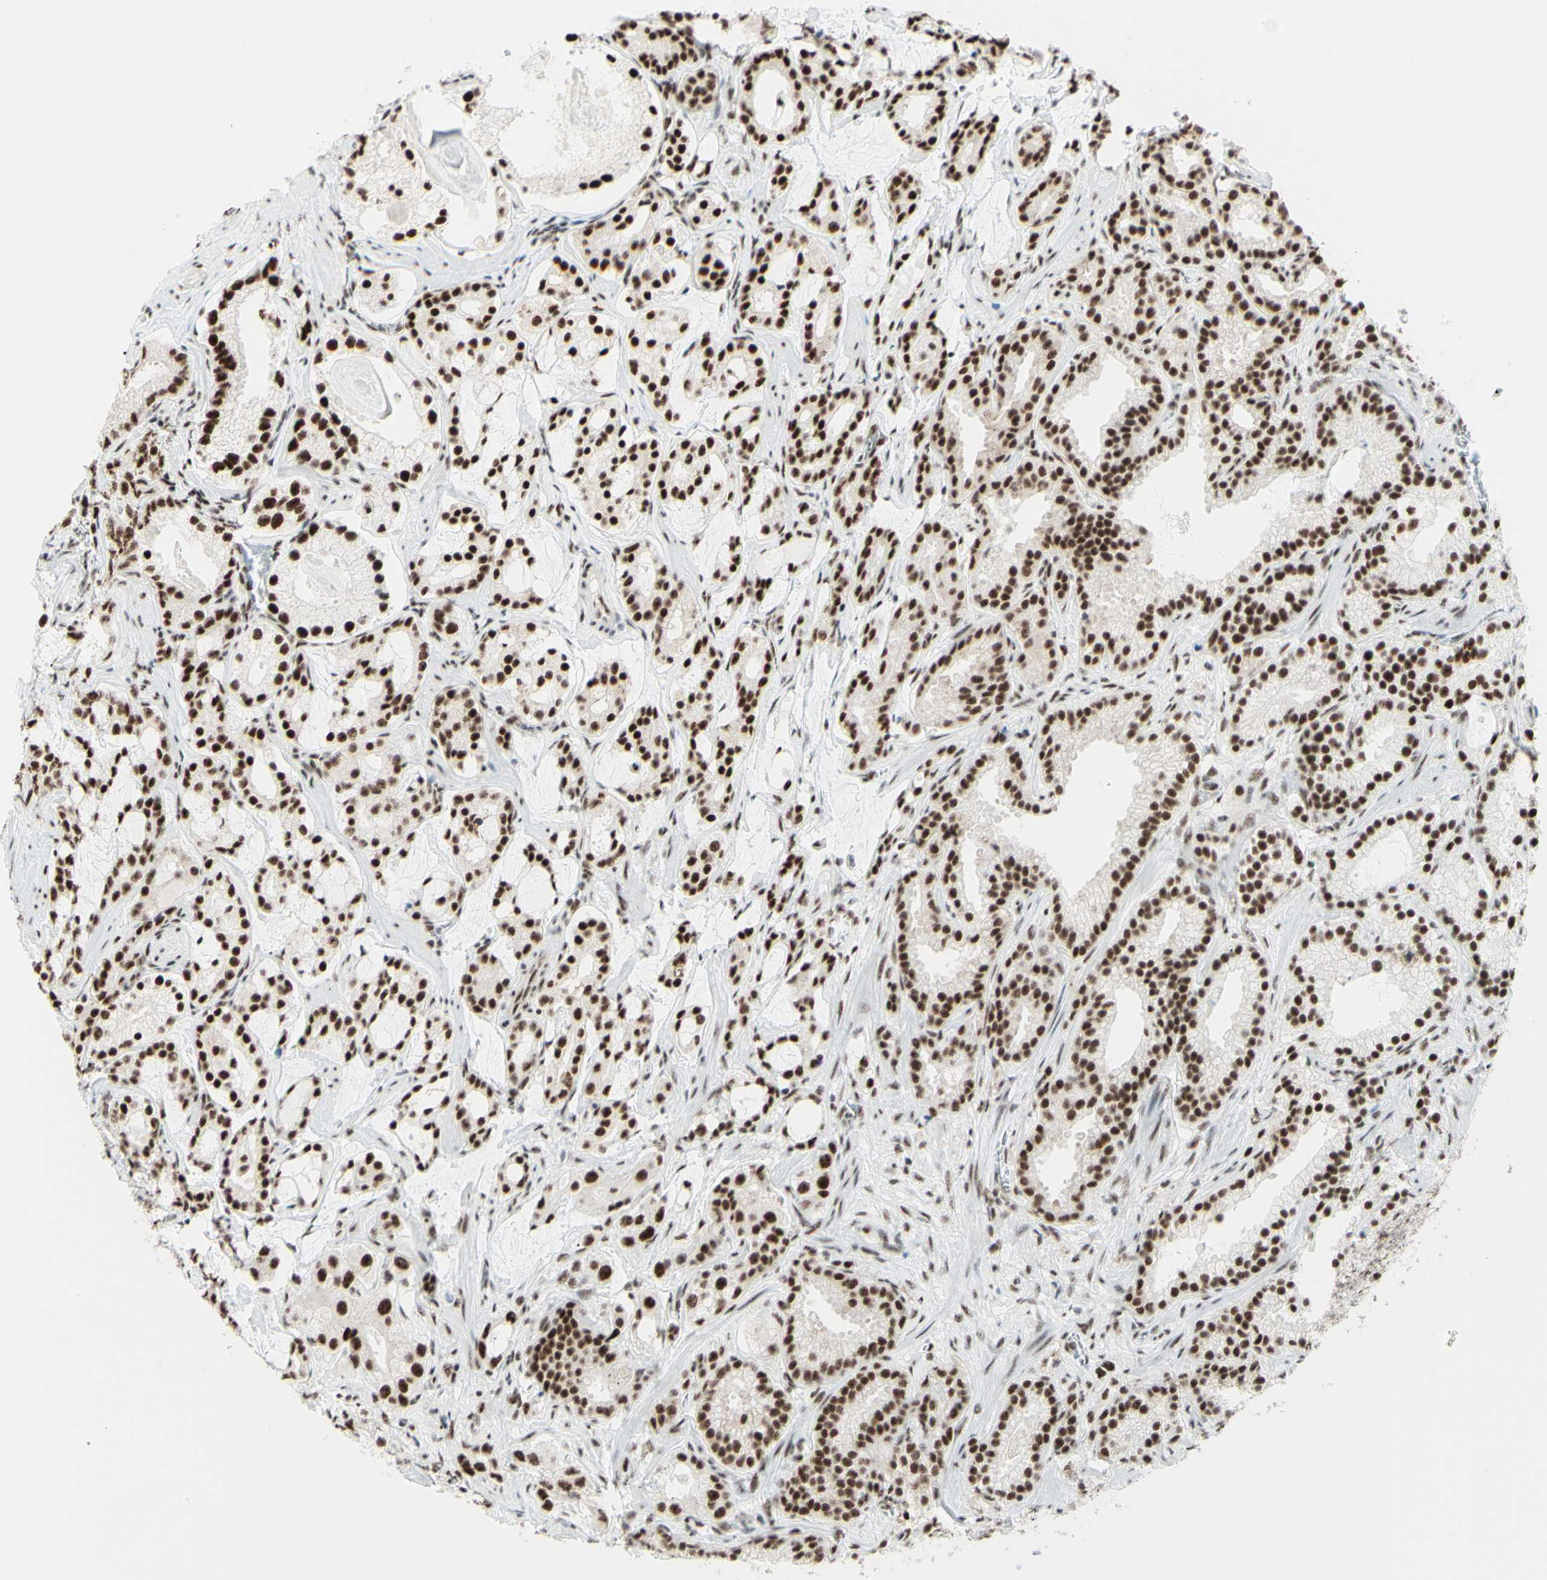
{"staining": {"intensity": "strong", "quantity": ">75%", "location": "nuclear"}, "tissue": "prostate cancer", "cell_type": "Tumor cells", "image_type": "cancer", "snomed": [{"axis": "morphology", "description": "Adenocarcinoma, Low grade"}, {"axis": "topography", "description": "Prostate"}], "caption": "Human prostate adenocarcinoma (low-grade) stained with a protein marker reveals strong staining in tumor cells.", "gene": "WTAP", "patient": {"sex": "male", "age": 59}}